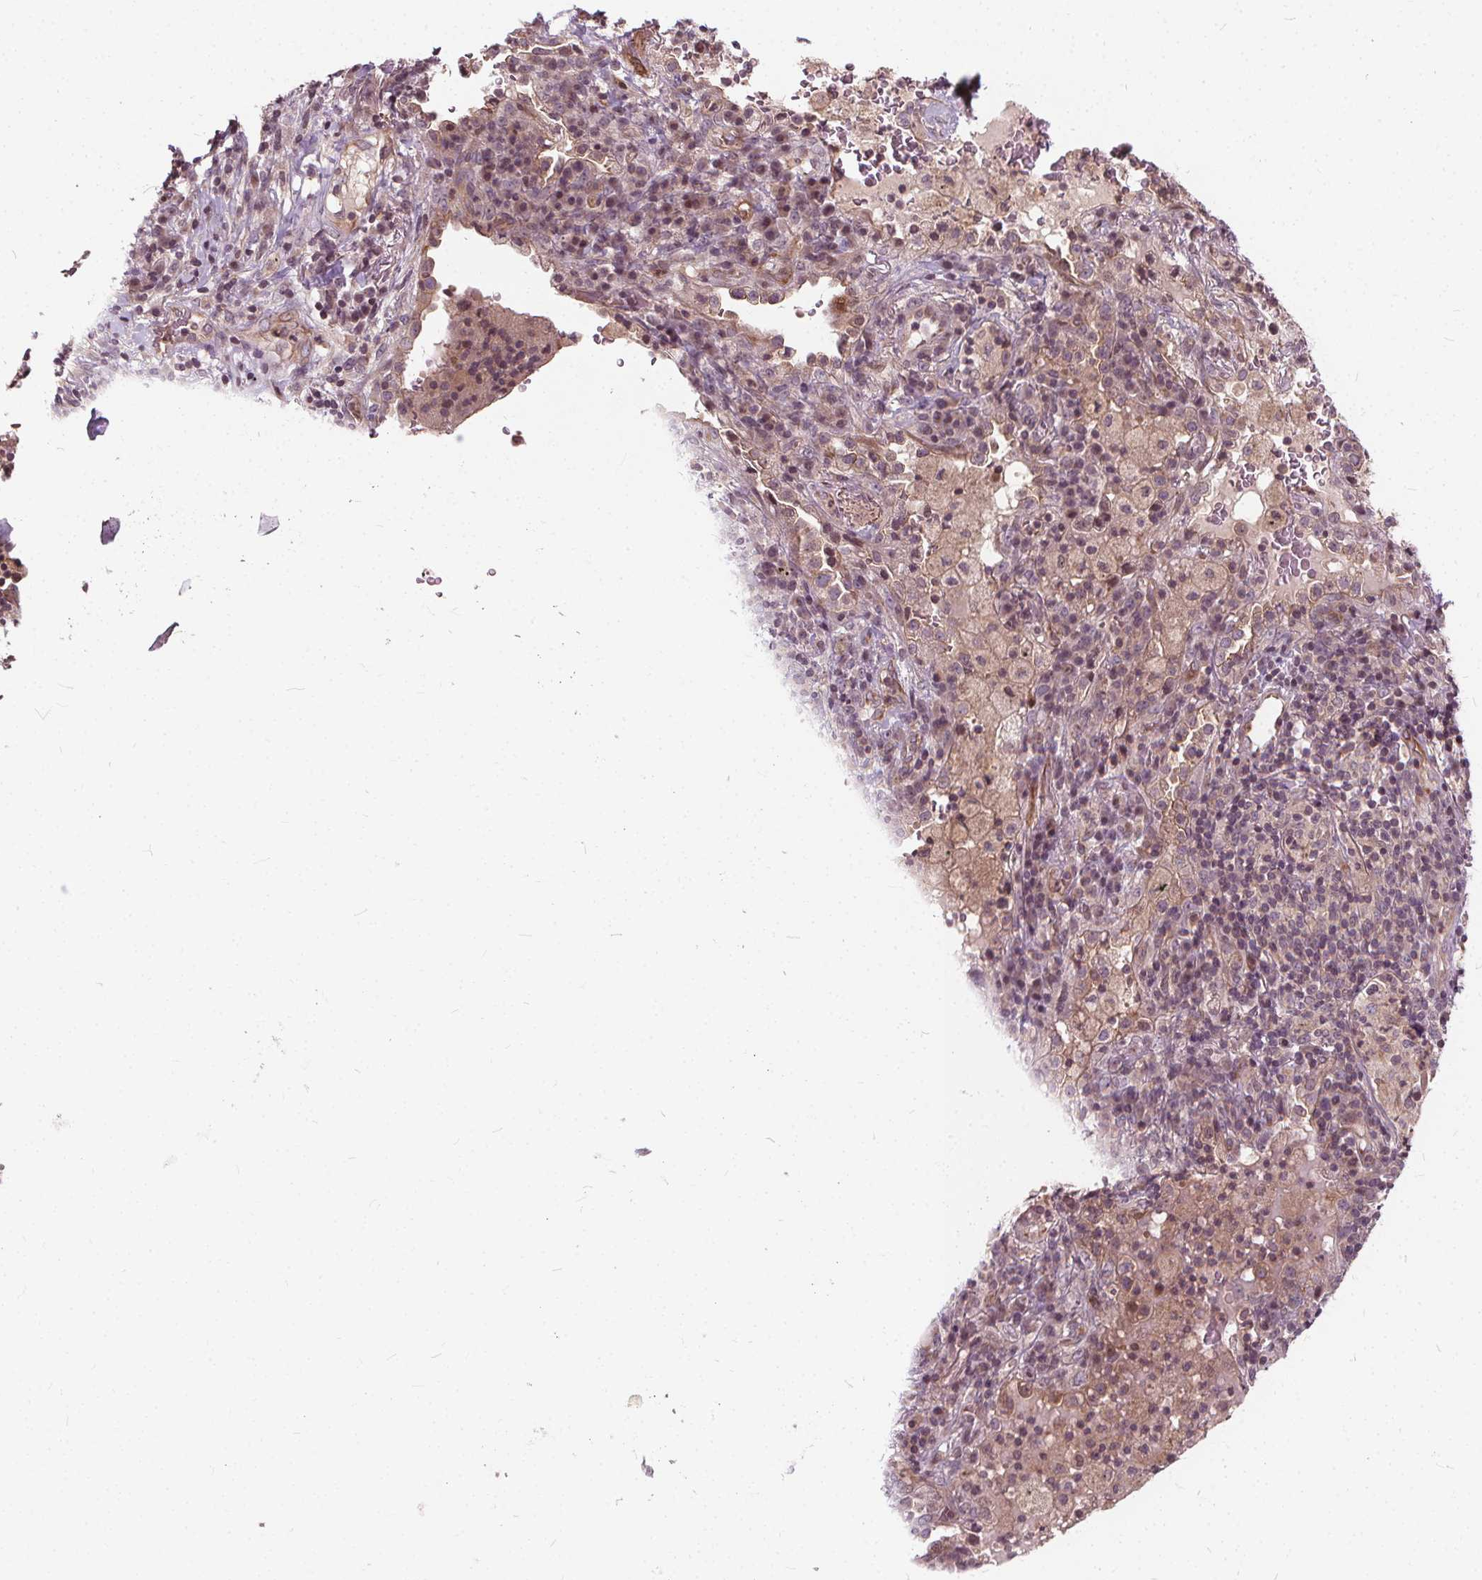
{"staining": {"intensity": "weak", "quantity": ">75%", "location": "cytoplasmic/membranous"}, "tissue": "lung cancer", "cell_type": "Tumor cells", "image_type": "cancer", "snomed": [{"axis": "morphology", "description": "Squamous cell carcinoma, NOS"}, {"axis": "topography", "description": "Lung"}], "caption": "Weak cytoplasmic/membranous staining is present in approximately >75% of tumor cells in lung cancer (squamous cell carcinoma).", "gene": "INPP5E", "patient": {"sex": "female", "age": 59}}